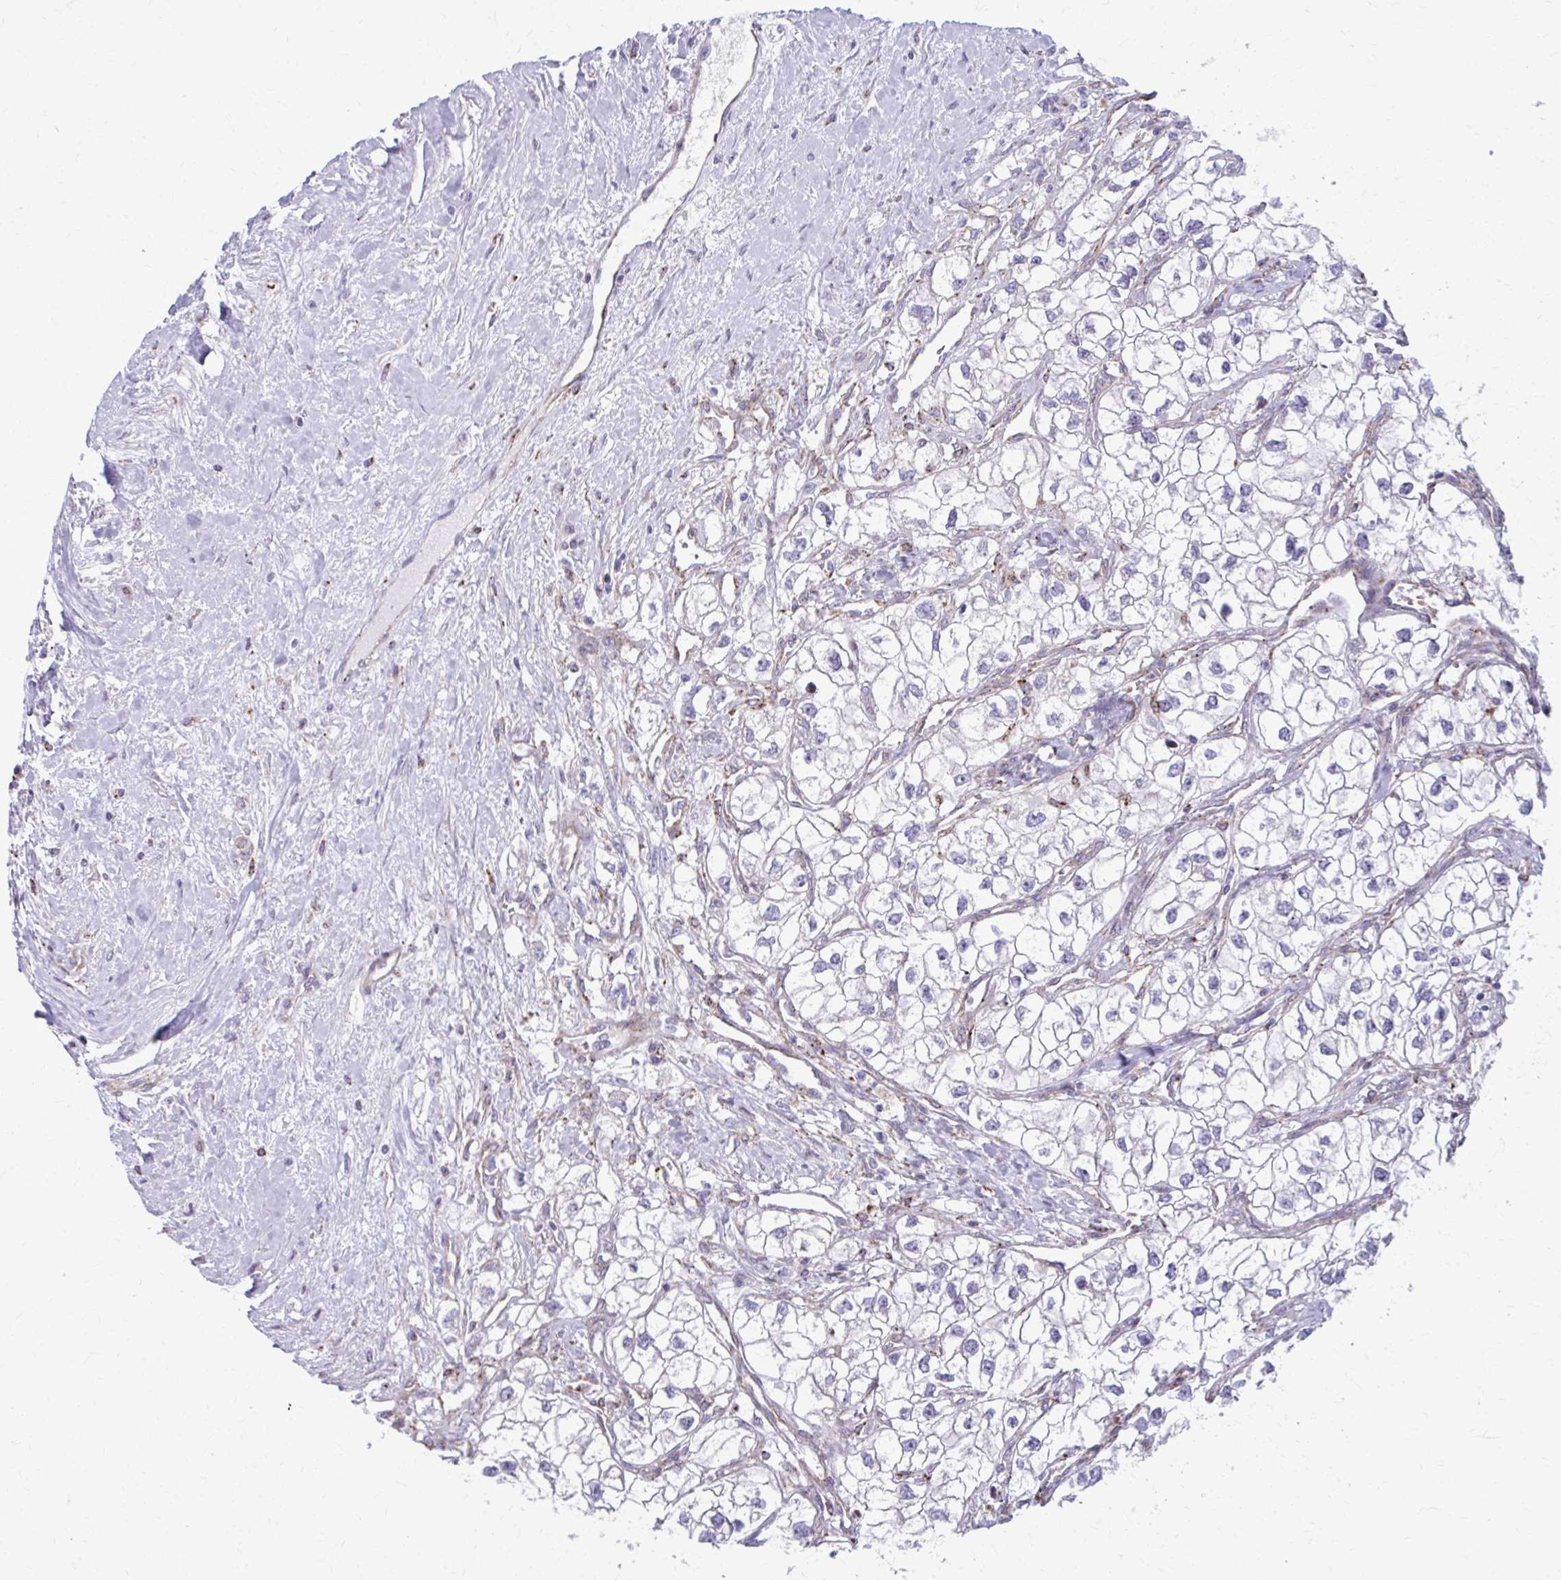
{"staining": {"intensity": "negative", "quantity": "none", "location": "none"}, "tissue": "renal cancer", "cell_type": "Tumor cells", "image_type": "cancer", "snomed": [{"axis": "morphology", "description": "Adenocarcinoma, NOS"}, {"axis": "topography", "description": "Kidney"}], "caption": "DAB (3,3'-diaminobenzidine) immunohistochemical staining of human renal cancer (adenocarcinoma) reveals no significant expression in tumor cells.", "gene": "LRRC4B", "patient": {"sex": "male", "age": 59}}